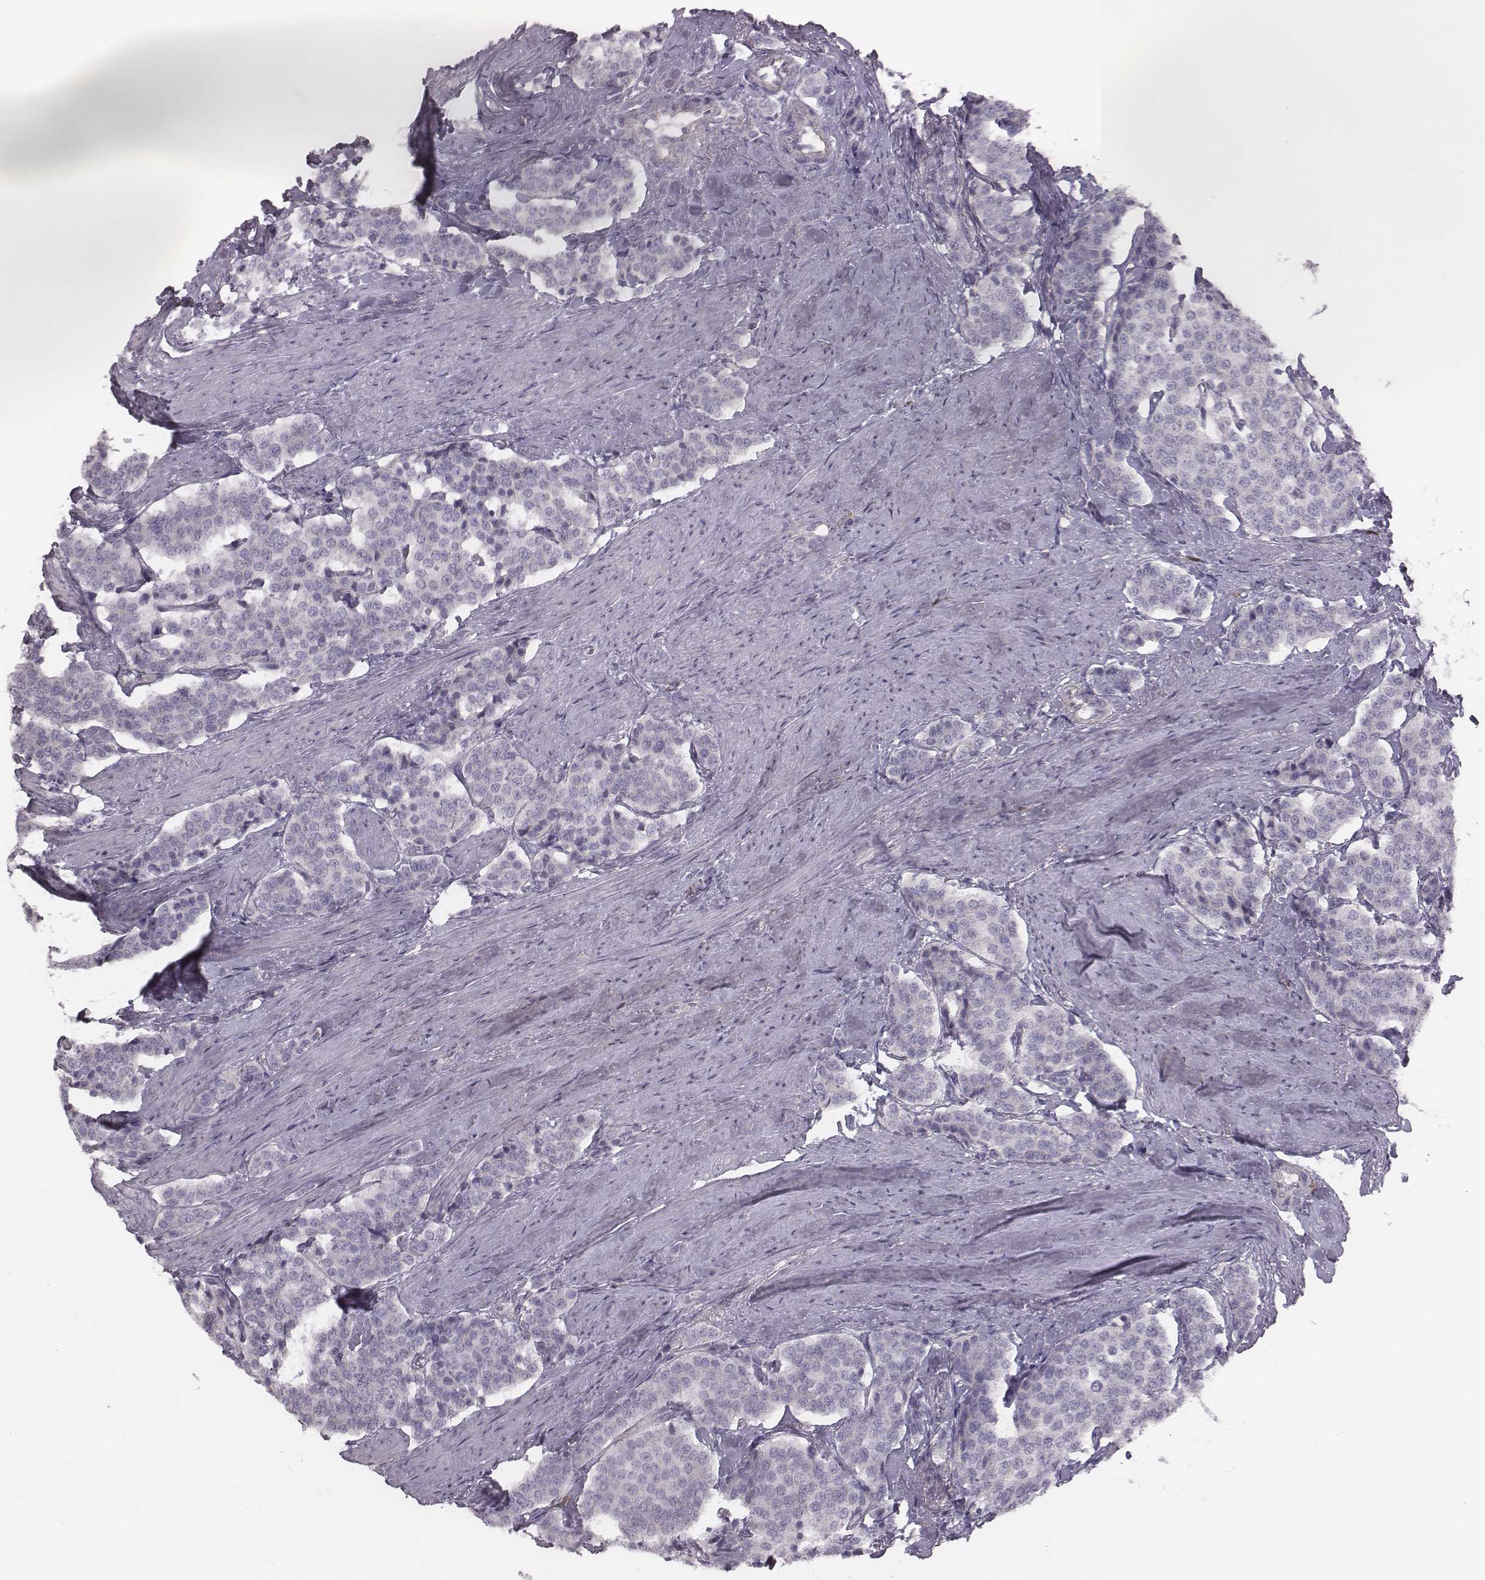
{"staining": {"intensity": "negative", "quantity": "none", "location": "none"}, "tissue": "carcinoid", "cell_type": "Tumor cells", "image_type": "cancer", "snomed": [{"axis": "morphology", "description": "Carcinoid, malignant, NOS"}, {"axis": "topography", "description": "Small intestine"}], "caption": "Tumor cells show no significant protein expression in carcinoid.", "gene": "C6orf58", "patient": {"sex": "female", "age": 58}}